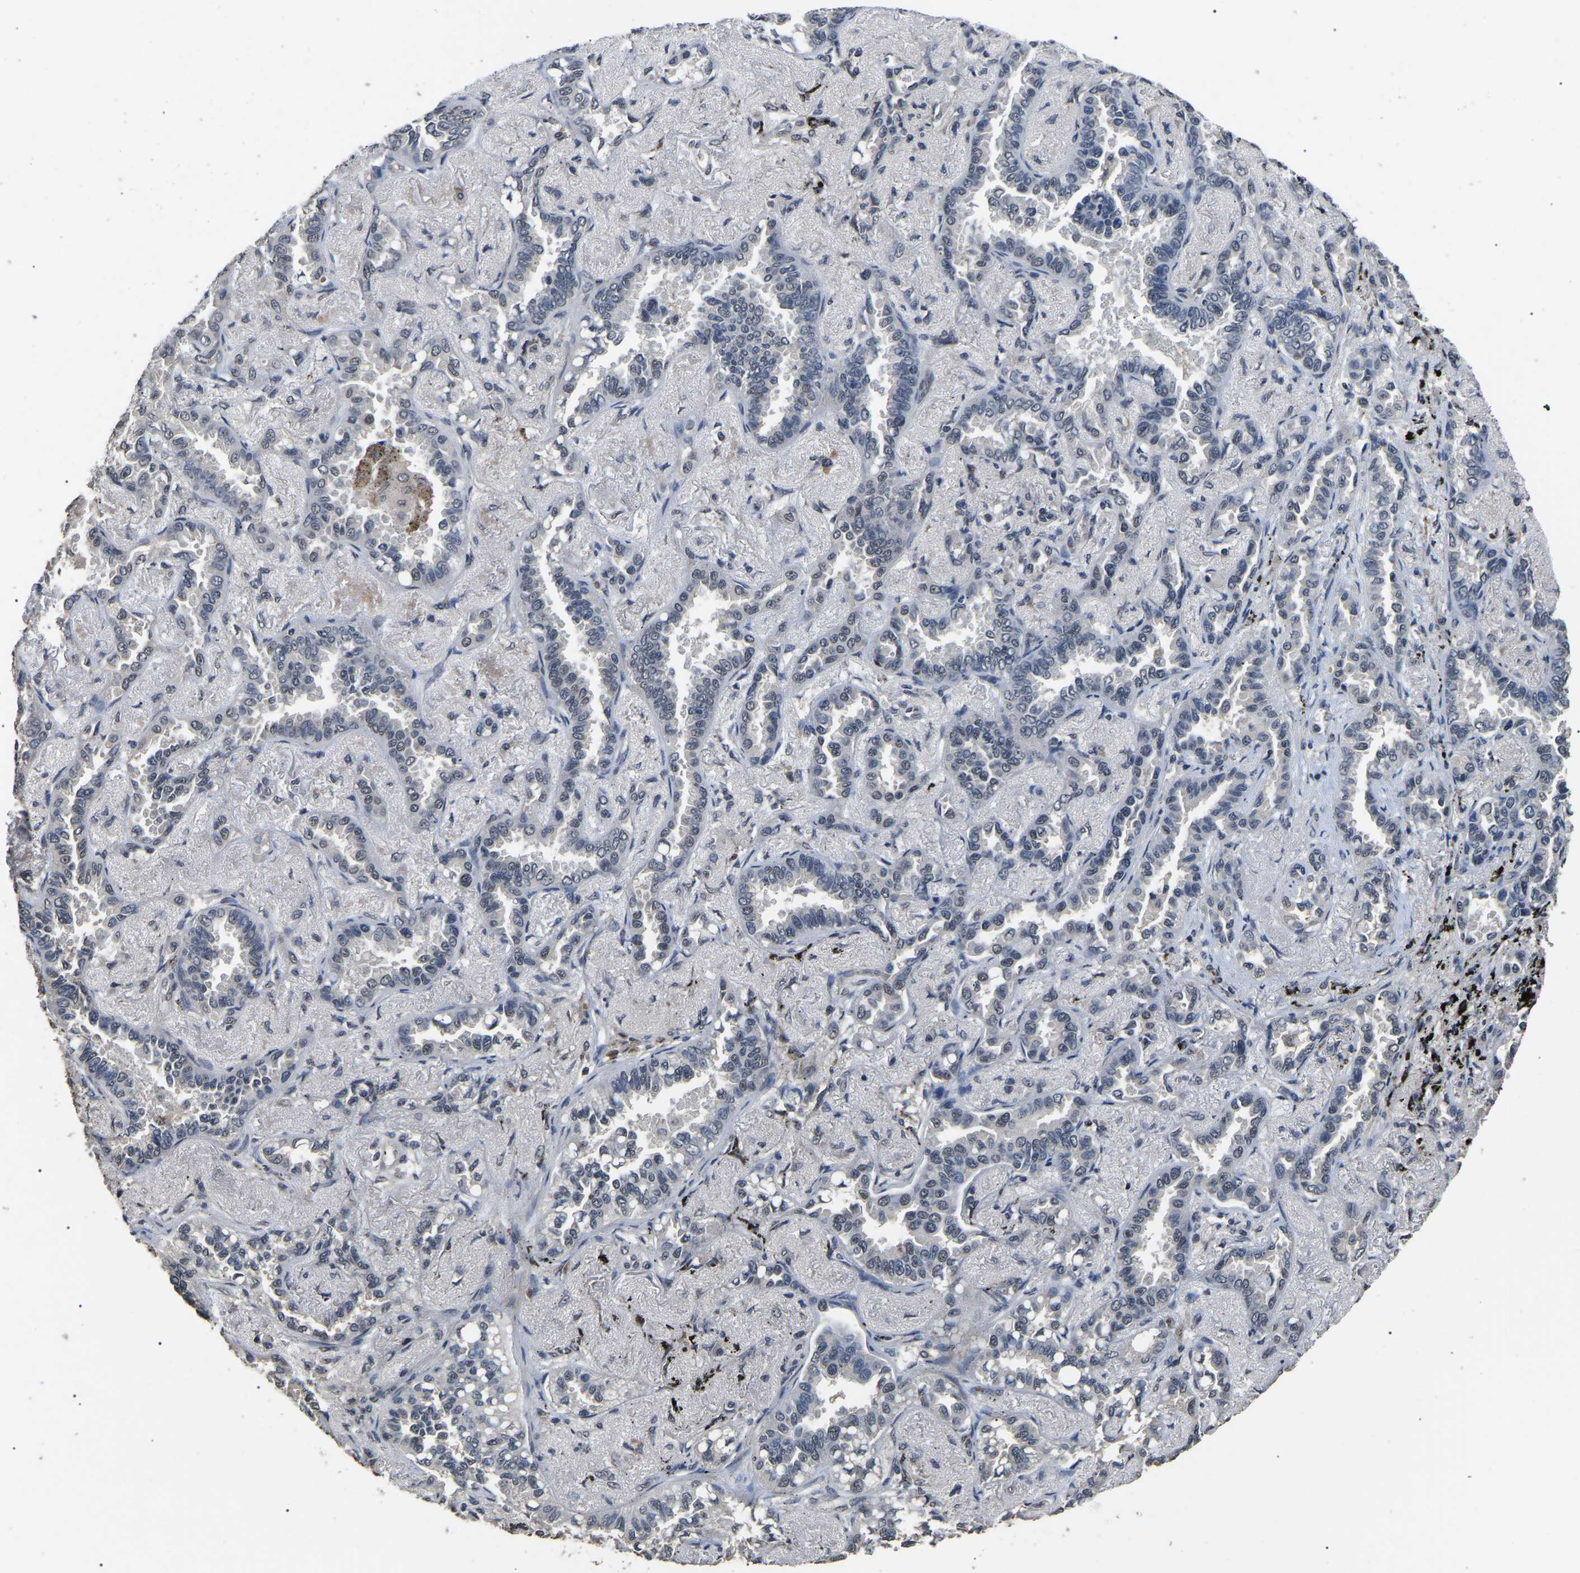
{"staining": {"intensity": "negative", "quantity": "none", "location": "none"}, "tissue": "lung cancer", "cell_type": "Tumor cells", "image_type": "cancer", "snomed": [{"axis": "morphology", "description": "Adenocarcinoma, NOS"}, {"axis": "topography", "description": "Lung"}], "caption": "Lung cancer was stained to show a protein in brown. There is no significant positivity in tumor cells. (Stains: DAB immunohistochemistry with hematoxylin counter stain, Microscopy: brightfield microscopy at high magnification).", "gene": "PPM1E", "patient": {"sex": "male", "age": 59}}